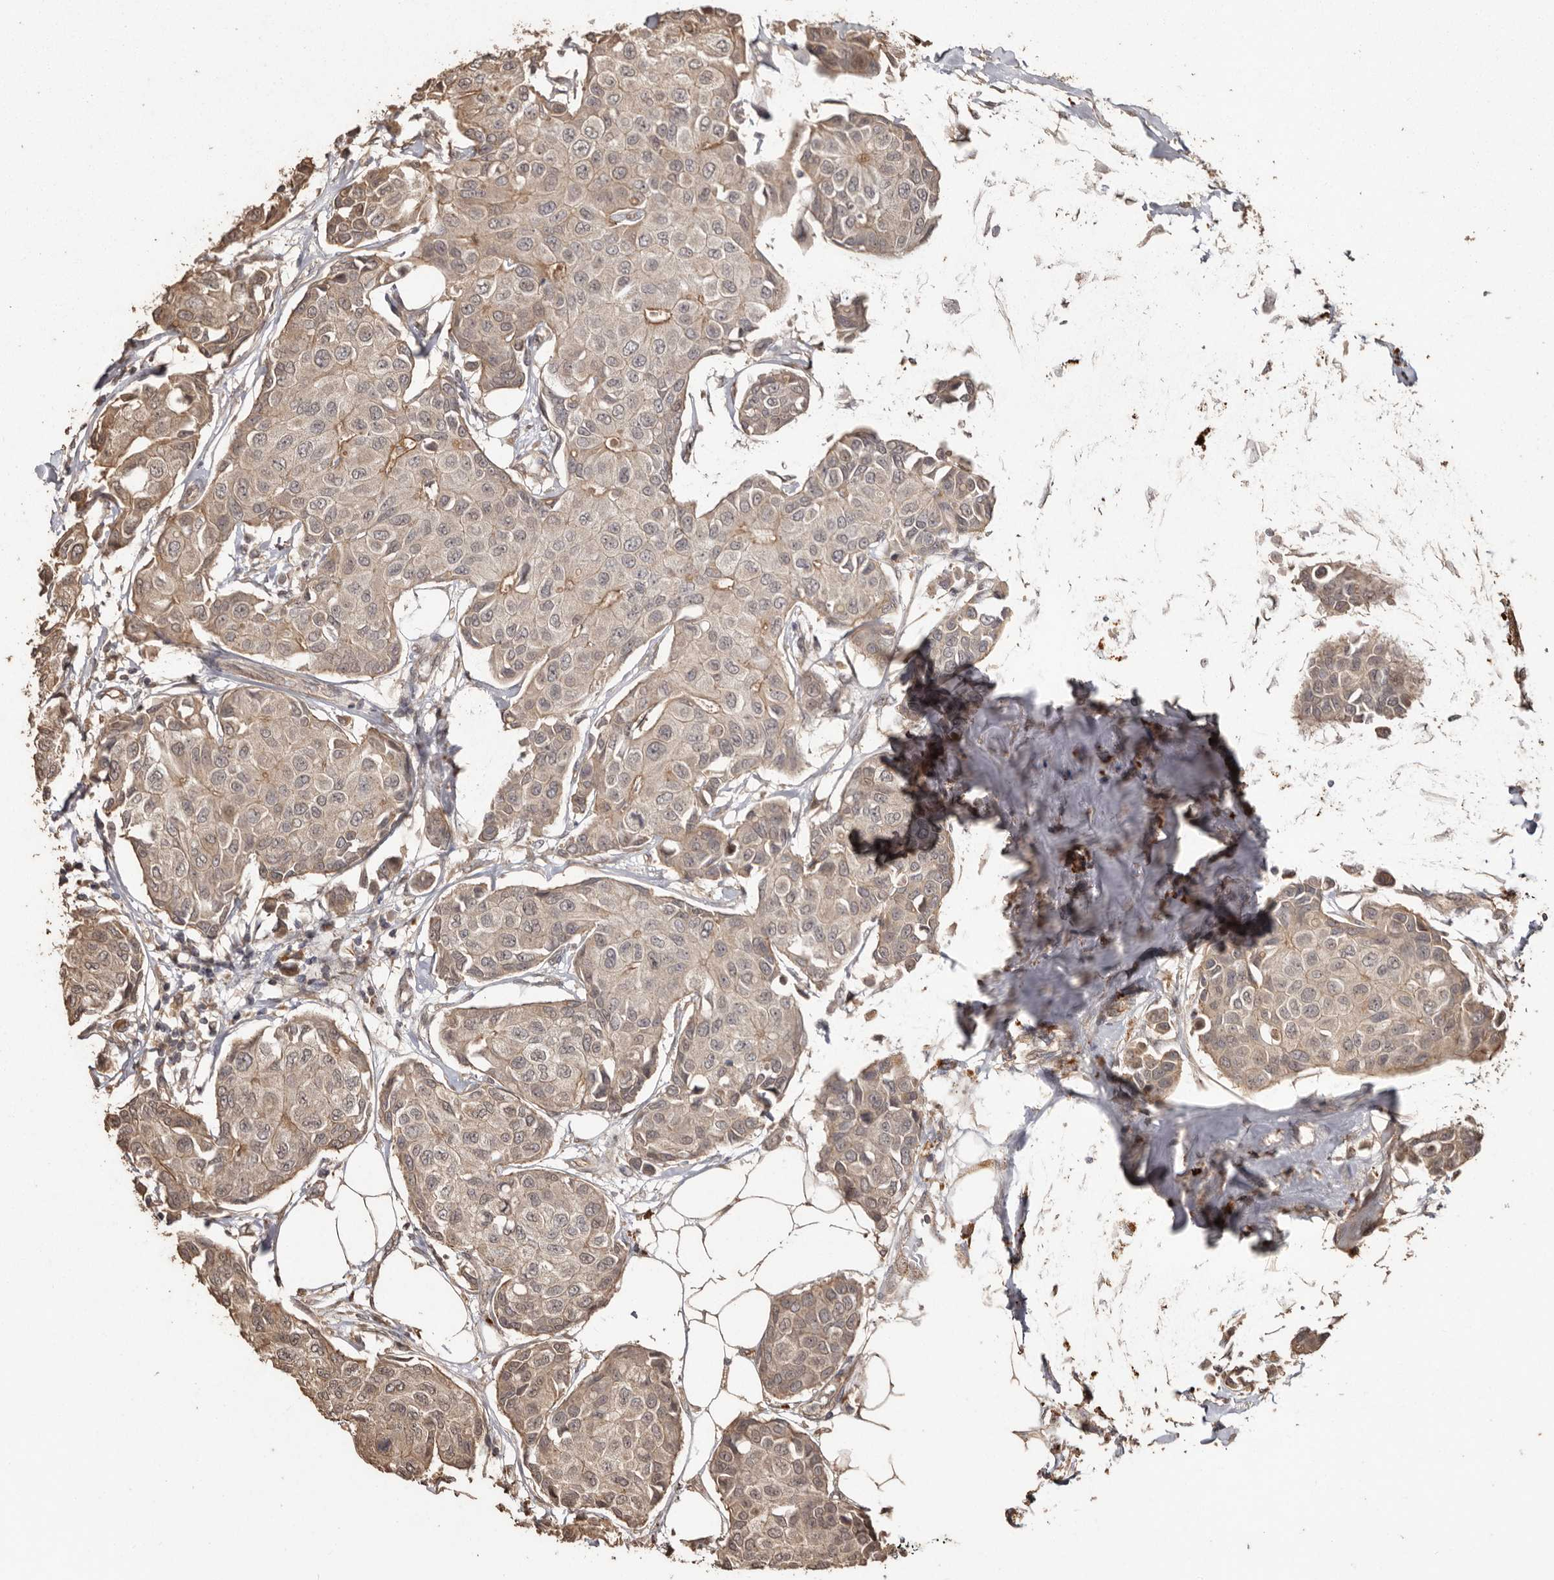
{"staining": {"intensity": "weak", "quantity": ">75%", "location": "cytoplasmic/membranous,nuclear"}, "tissue": "breast cancer", "cell_type": "Tumor cells", "image_type": "cancer", "snomed": [{"axis": "morphology", "description": "Duct carcinoma"}, {"axis": "topography", "description": "Breast"}], "caption": "Breast infiltrating ductal carcinoma tissue exhibits weak cytoplasmic/membranous and nuclear expression in about >75% of tumor cells Immunohistochemistry (ihc) stains the protein of interest in brown and the nuclei are stained blue.", "gene": "NUP43", "patient": {"sex": "female", "age": 80}}